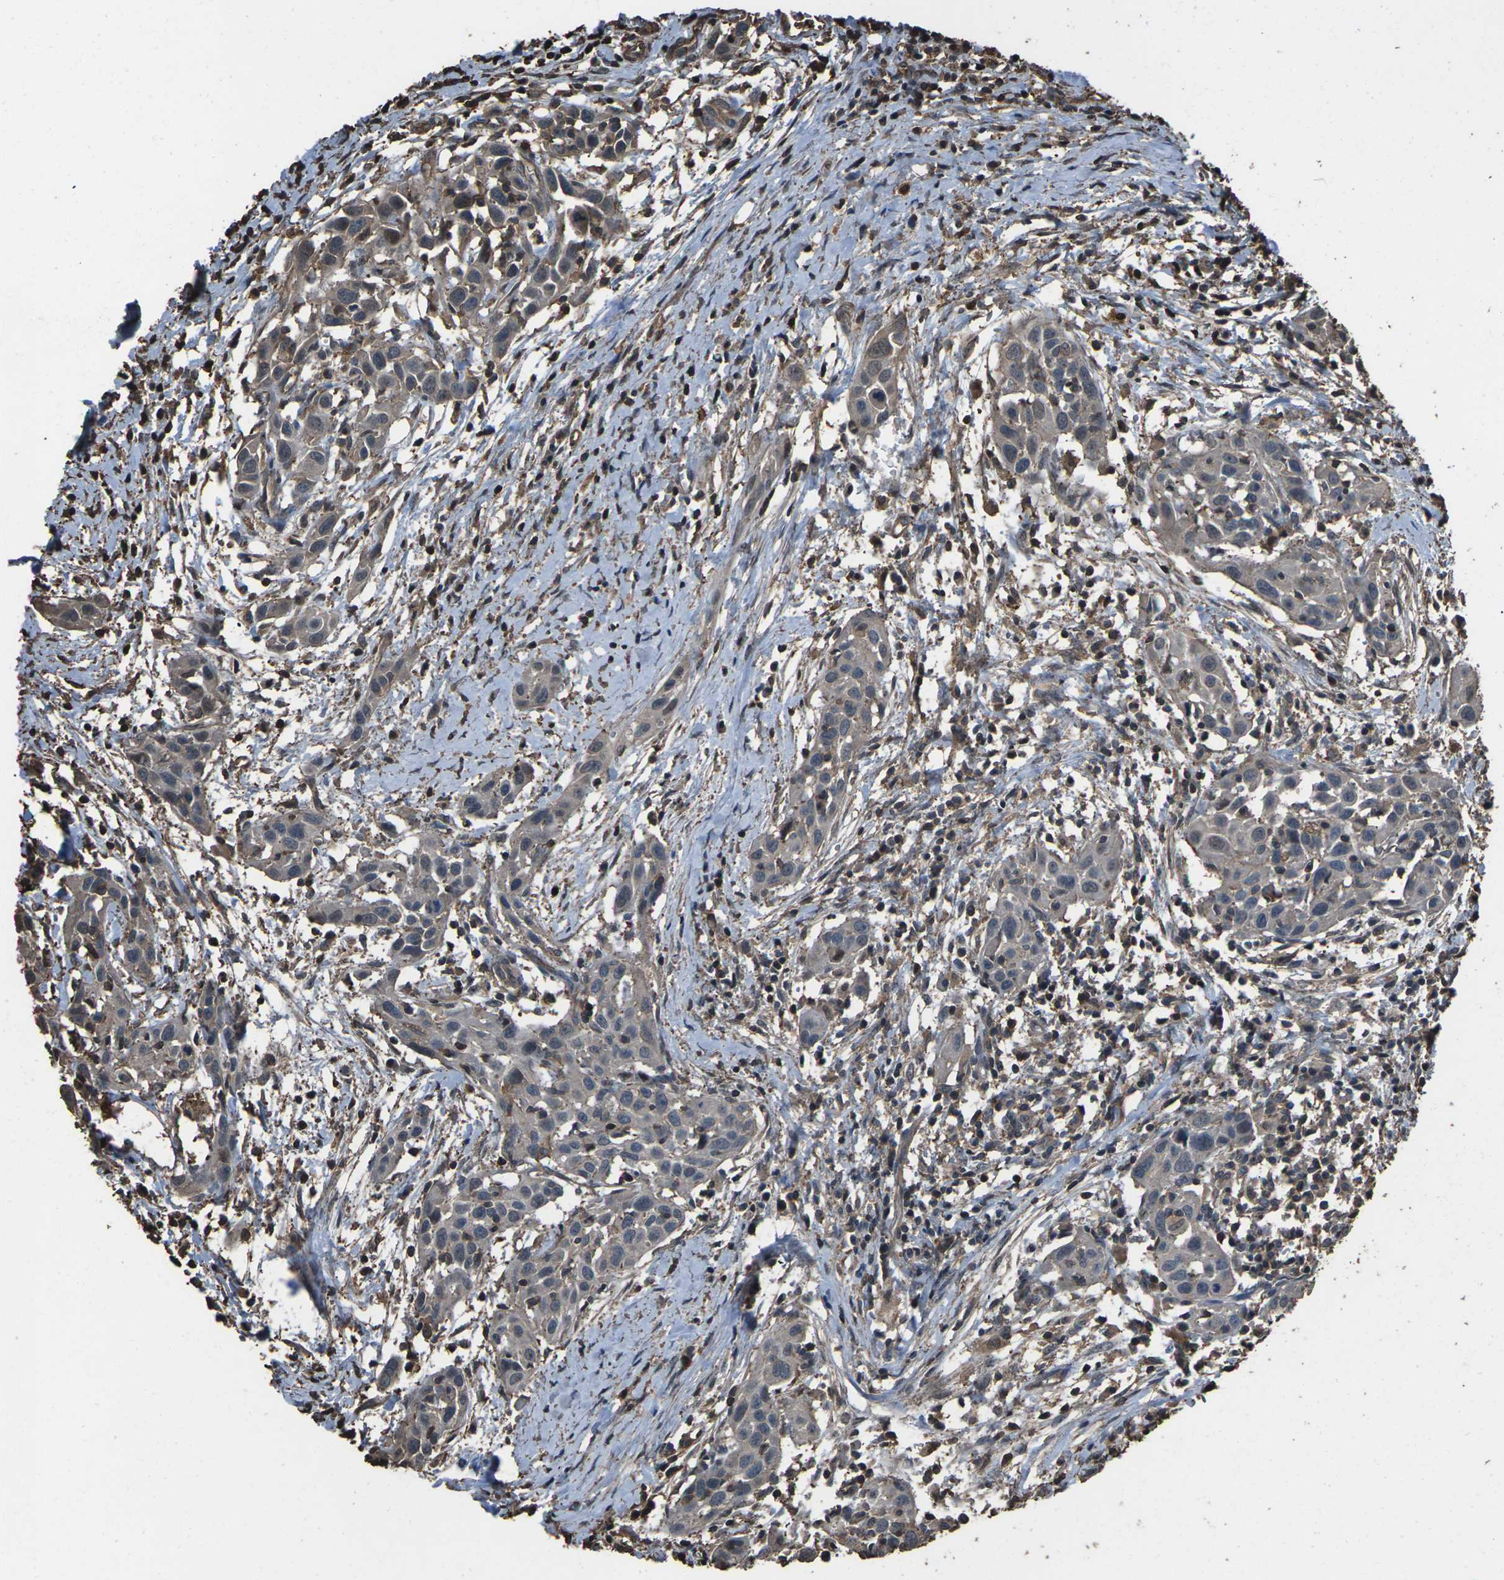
{"staining": {"intensity": "weak", "quantity": ">75%", "location": "cytoplasmic/membranous"}, "tissue": "head and neck cancer", "cell_type": "Tumor cells", "image_type": "cancer", "snomed": [{"axis": "morphology", "description": "Squamous cell carcinoma, NOS"}, {"axis": "topography", "description": "Oral tissue"}, {"axis": "topography", "description": "Head-Neck"}], "caption": "Immunohistochemistry (IHC) photomicrograph of neoplastic tissue: head and neck cancer (squamous cell carcinoma) stained using immunohistochemistry displays low levels of weak protein expression localized specifically in the cytoplasmic/membranous of tumor cells, appearing as a cytoplasmic/membranous brown color.", "gene": "DHPS", "patient": {"sex": "female", "age": 50}}